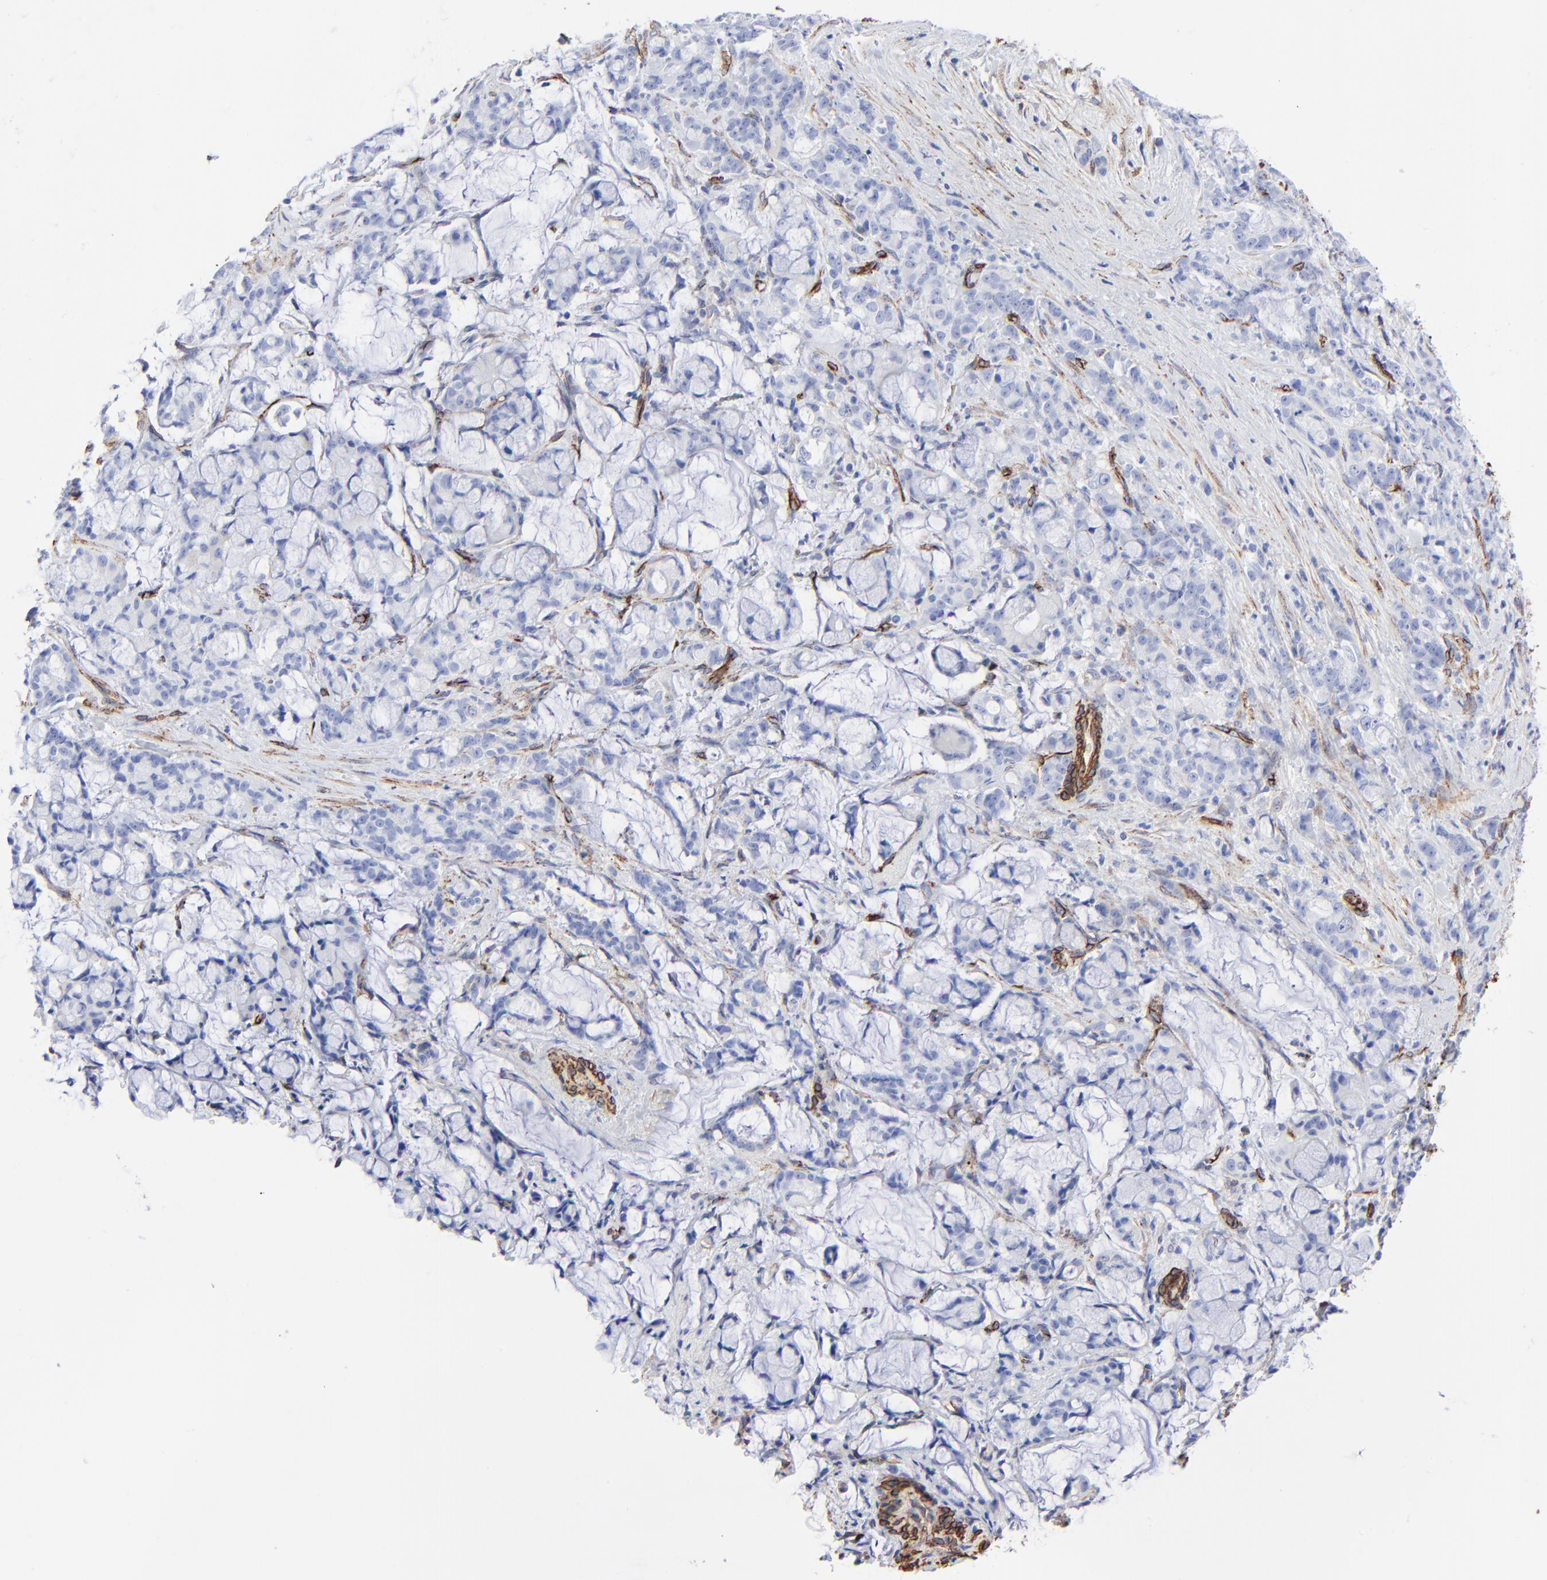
{"staining": {"intensity": "negative", "quantity": "none", "location": "none"}, "tissue": "pancreatic cancer", "cell_type": "Tumor cells", "image_type": "cancer", "snomed": [{"axis": "morphology", "description": "Adenocarcinoma, NOS"}, {"axis": "topography", "description": "Pancreas"}], "caption": "A photomicrograph of human pancreatic cancer (adenocarcinoma) is negative for staining in tumor cells. (Immunohistochemistry (ihc), brightfield microscopy, high magnification).", "gene": "CAV1", "patient": {"sex": "female", "age": 73}}